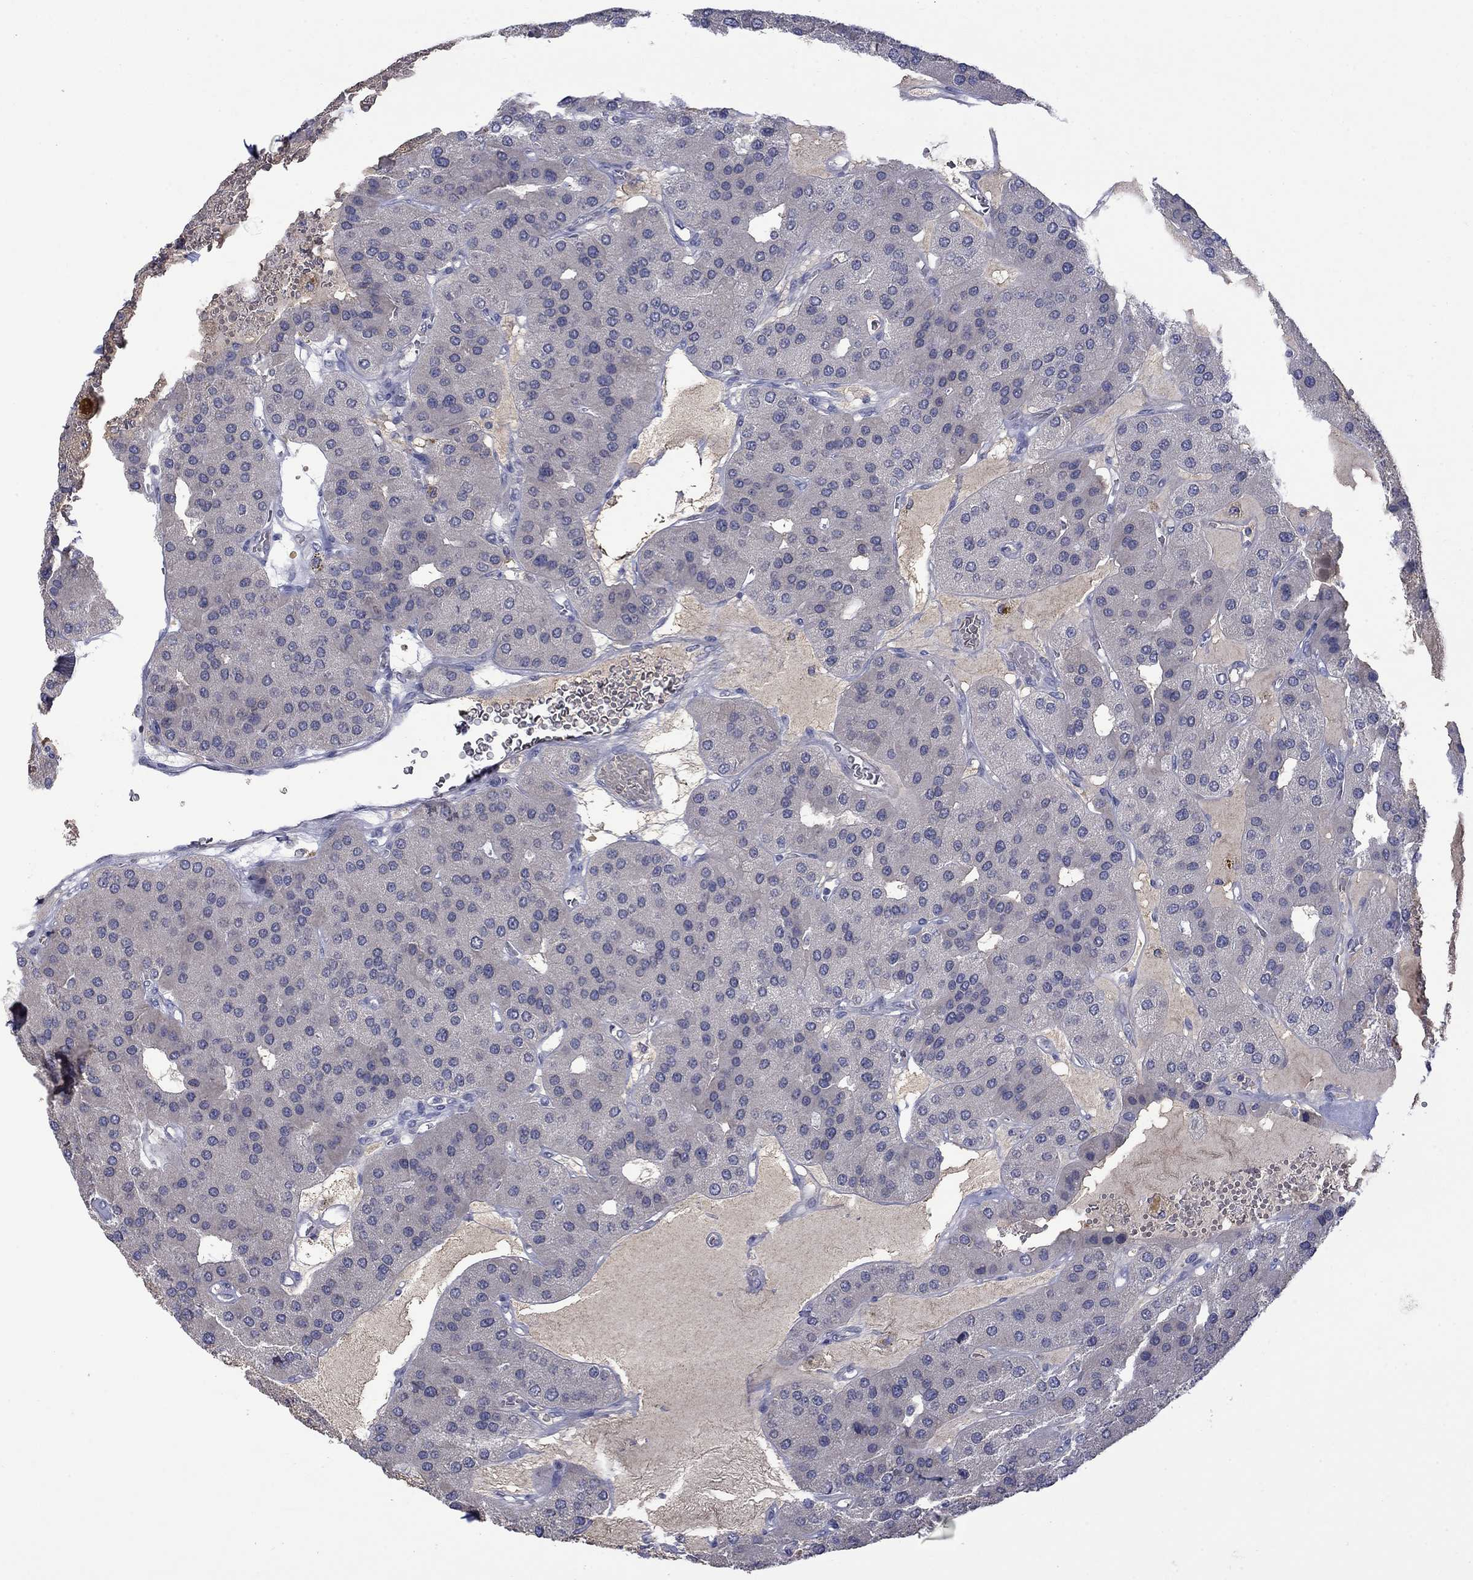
{"staining": {"intensity": "negative", "quantity": "none", "location": "none"}, "tissue": "parathyroid gland", "cell_type": "Glandular cells", "image_type": "normal", "snomed": [{"axis": "morphology", "description": "Normal tissue, NOS"}, {"axis": "morphology", "description": "Adenoma, NOS"}, {"axis": "topography", "description": "Parathyroid gland"}], "caption": "Glandular cells show no significant expression in normal parathyroid gland.", "gene": "NSMF", "patient": {"sex": "female", "age": 86}}